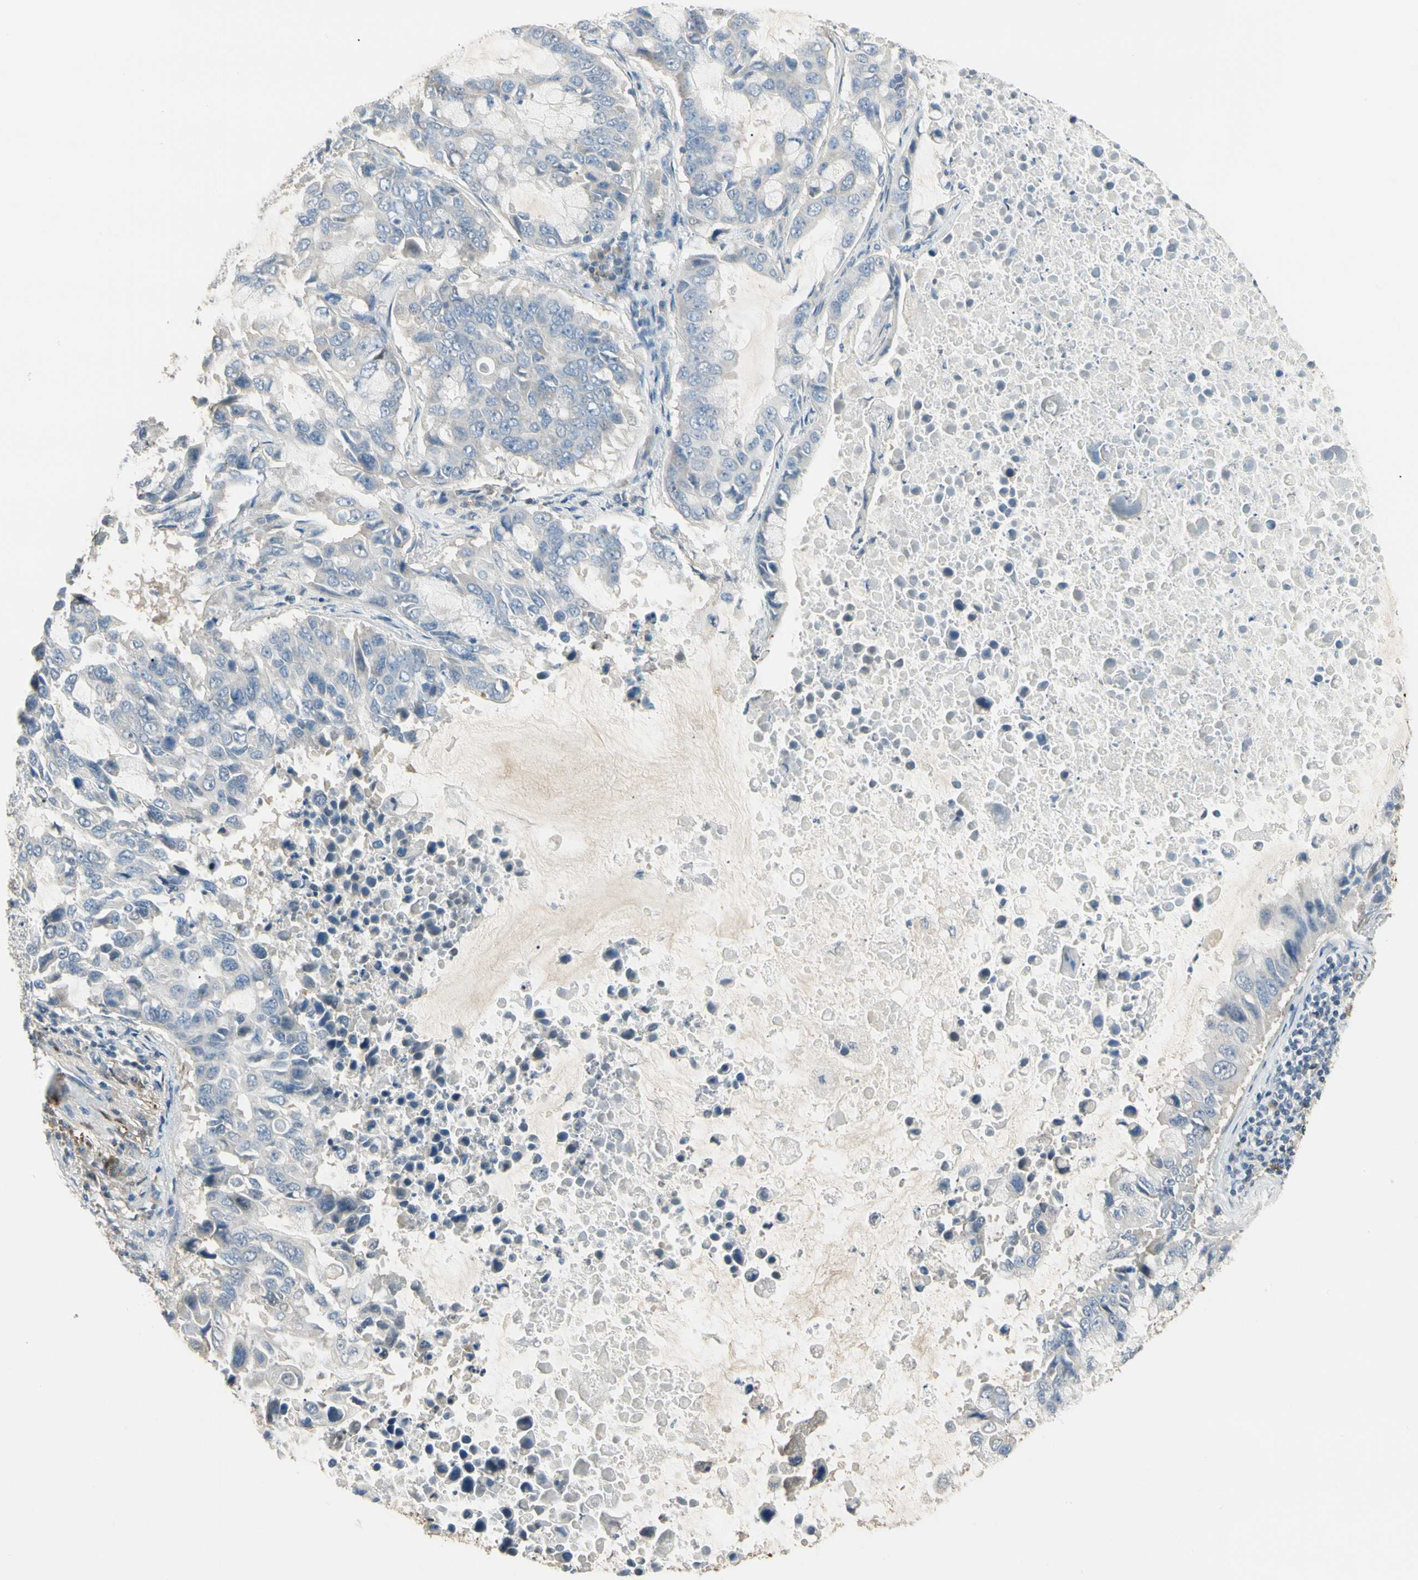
{"staining": {"intensity": "weak", "quantity": "<25%", "location": "cytoplasmic/membranous"}, "tissue": "lung cancer", "cell_type": "Tumor cells", "image_type": "cancer", "snomed": [{"axis": "morphology", "description": "Adenocarcinoma, NOS"}, {"axis": "topography", "description": "Lung"}], "caption": "This is a histopathology image of IHC staining of lung adenocarcinoma, which shows no expression in tumor cells. Nuclei are stained in blue.", "gene": "GNE", "patient": {"sex": "male", "age": 64}}